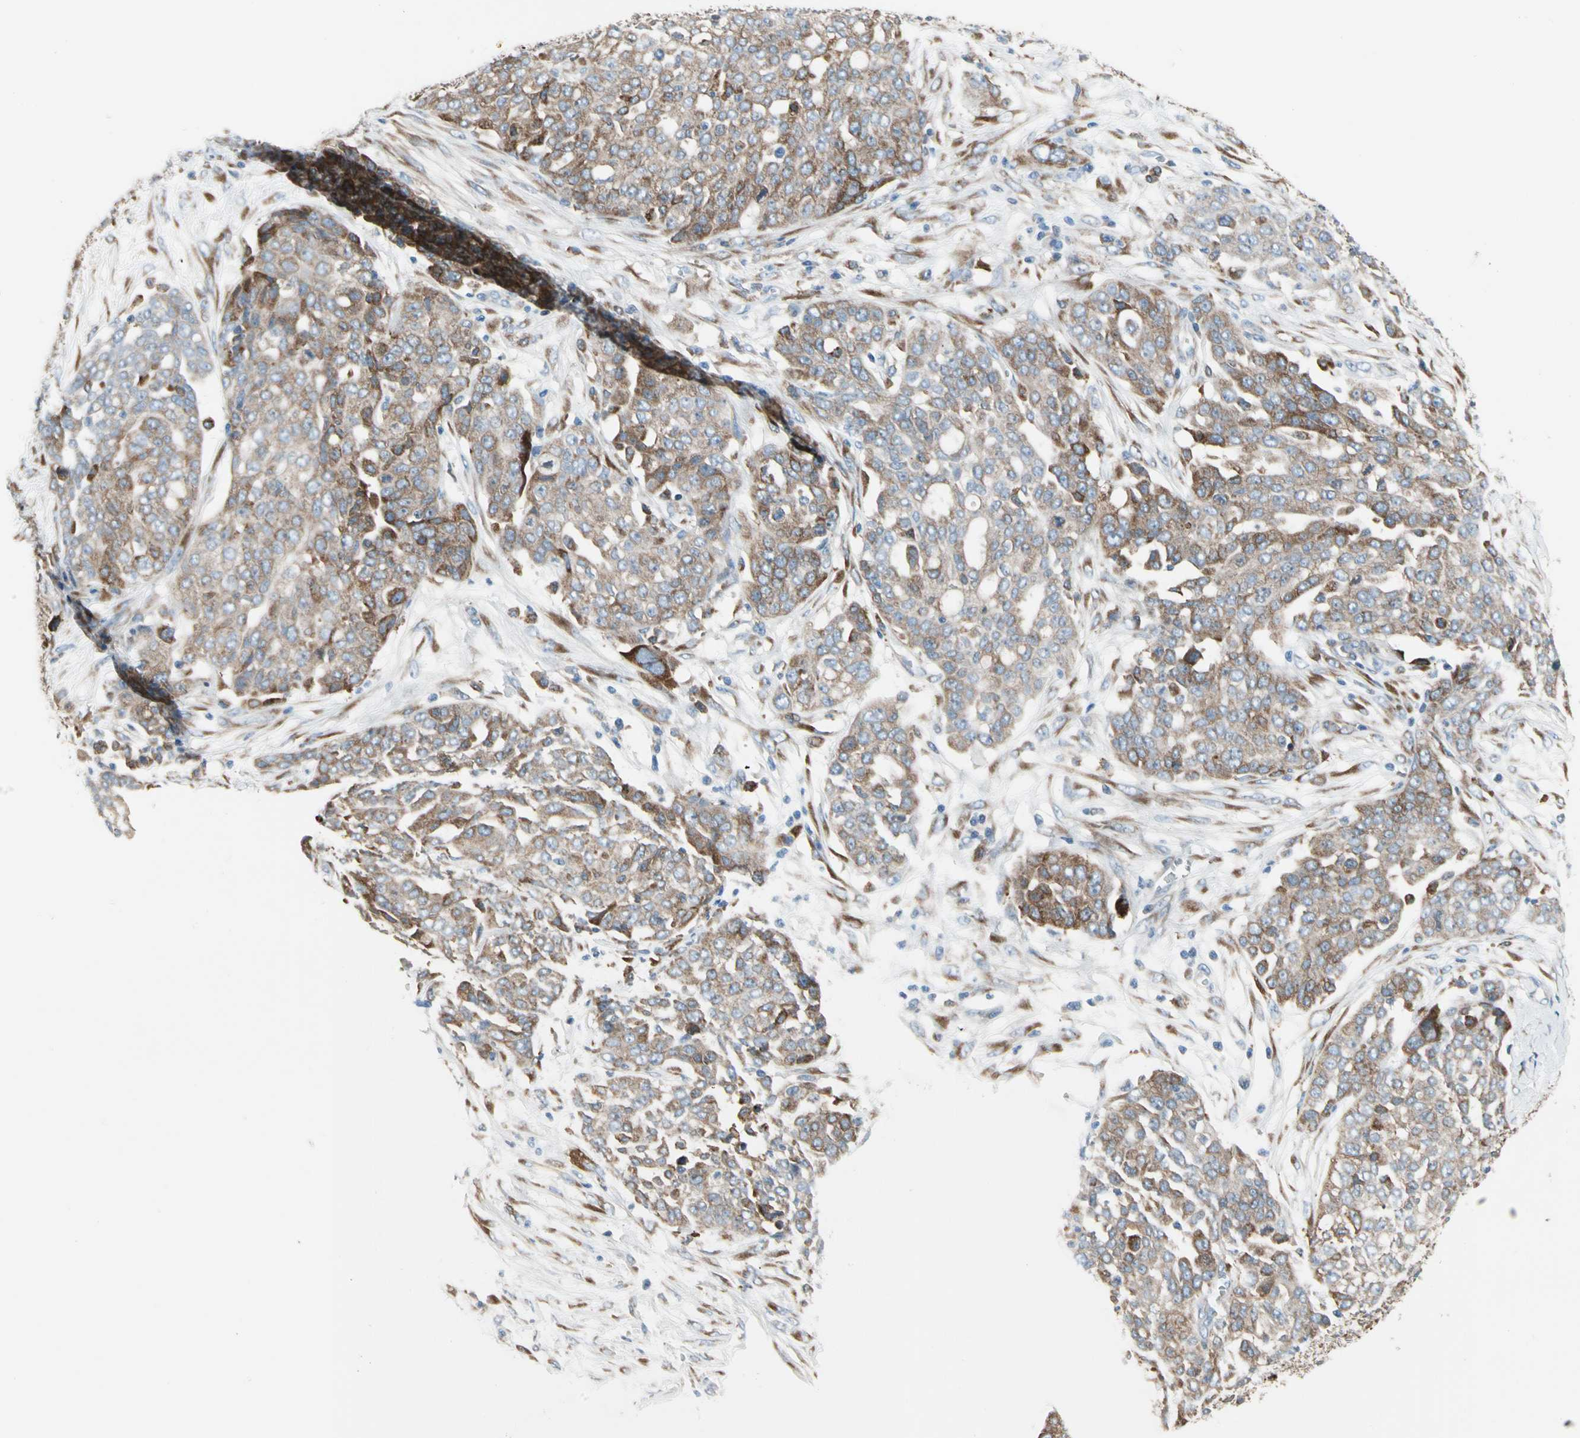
{"staining": {"intensity": "moderate", "quantity": ">75%", "location": "cytoplasmic/membranous"}, "tissue": "ovarian cancer", "cell_type": "Tumor cells", "image_type": "cancer", "snomed": [{"axis": "morphology", "description": "Cystadenocarcinoma, serous, NOS"}, {"axis": "topography", "description": "Soft tissue"}, {"axis": "topography", "description": "Ovary"}], "caption": "A brown stain highlights moderate cytoplasmic/membranous staining of a protein in serous cystadenocarcinoma (ovarian) tumor cells.", "gene": "LRPAP1", "patient": {"sex": "female", "age": 57}}